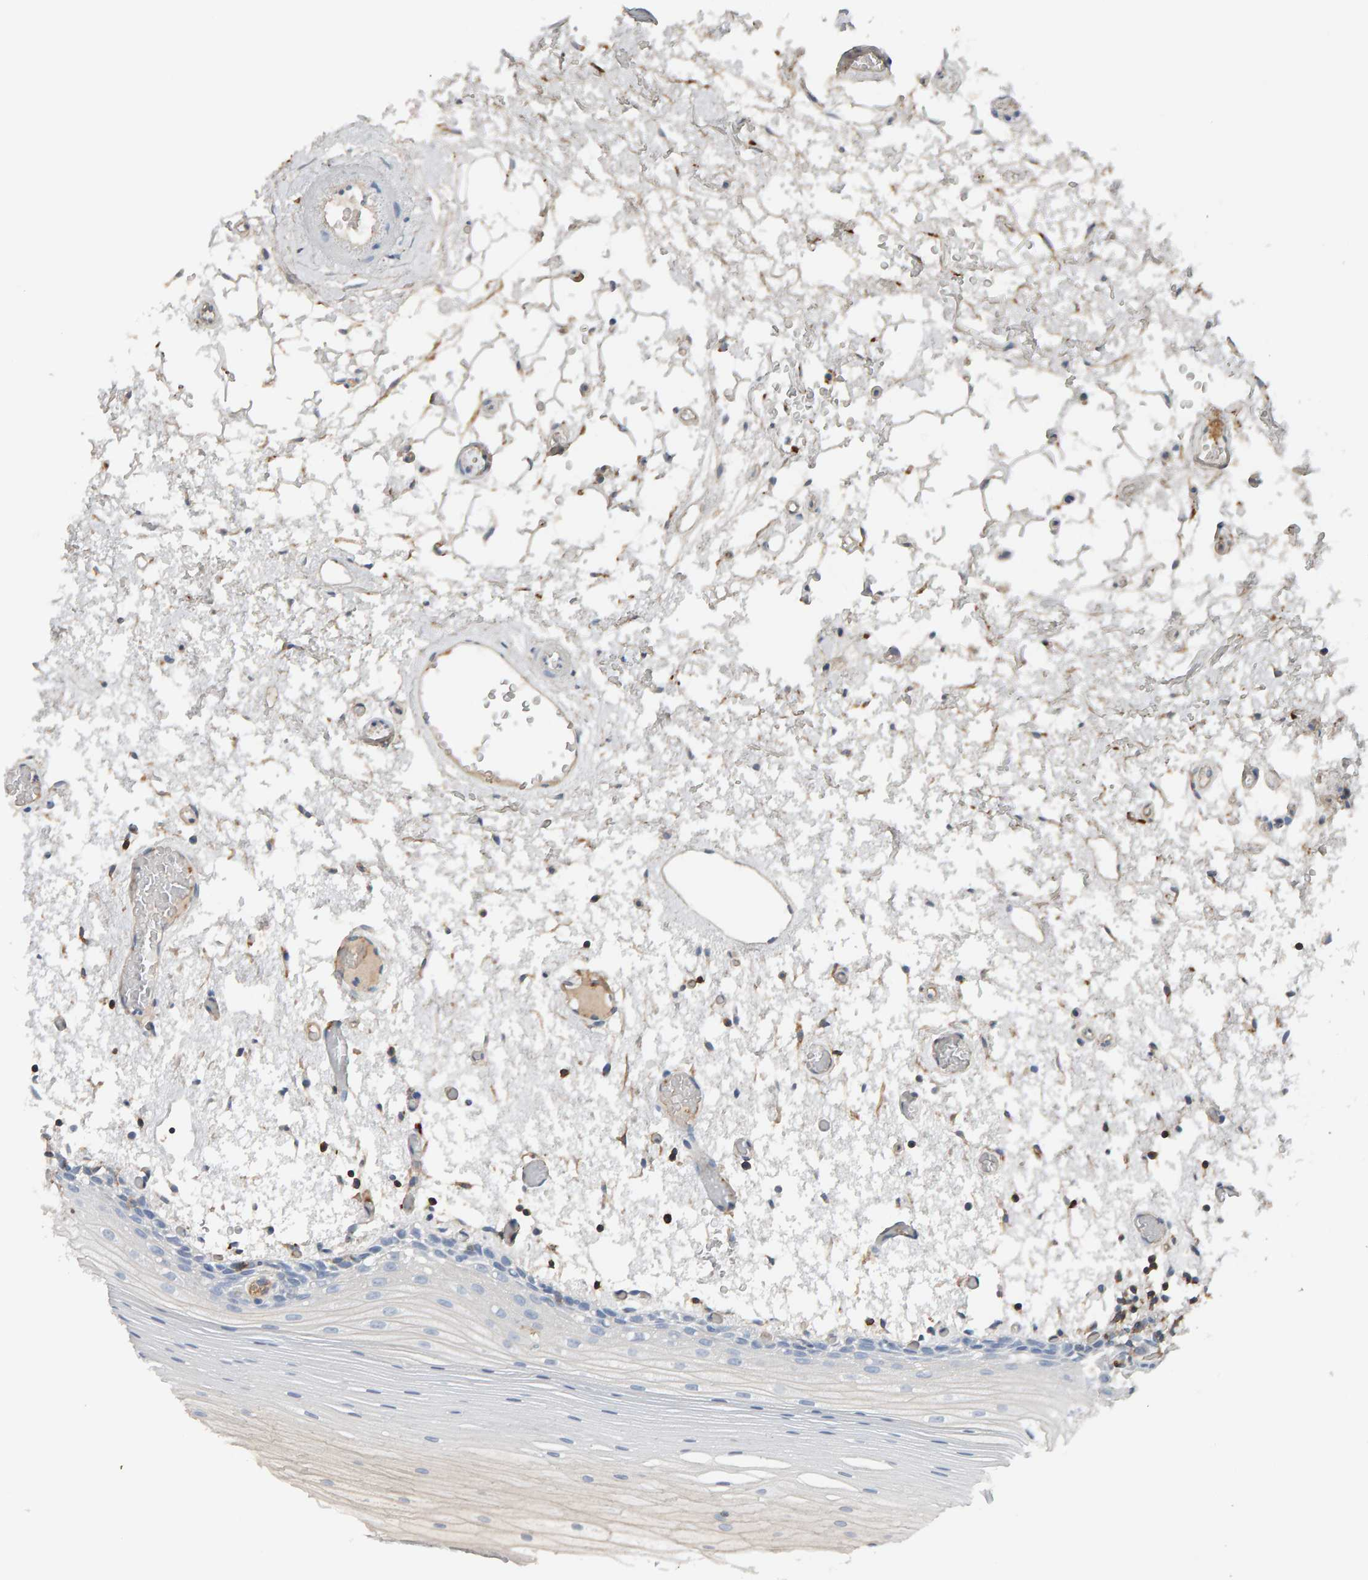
{"staining": {"intensity": "negative", "quantity": "none", "location": "none"}, "tissue": "oral mucosa", "cell_type": "Squamous epithelial cells", "image_type": "normal", "snomed": [{"axis": "morphology", "description": "Normal tissue, NOS"}, {"axis": "topography", "description": "Oral tissue"}], "caption": "Image shows no protein staining in squamous epithelial cells of normal oral mucosa. (Stains: DAB (3,3'-diaminobenzidine) immunohistochemistry (IHC) with hematoxylin counter stain, Microscopy: brightfield microscopy at high magnification).", "gene": "FYN", "patient": {"sex": "male", "age": 52}}